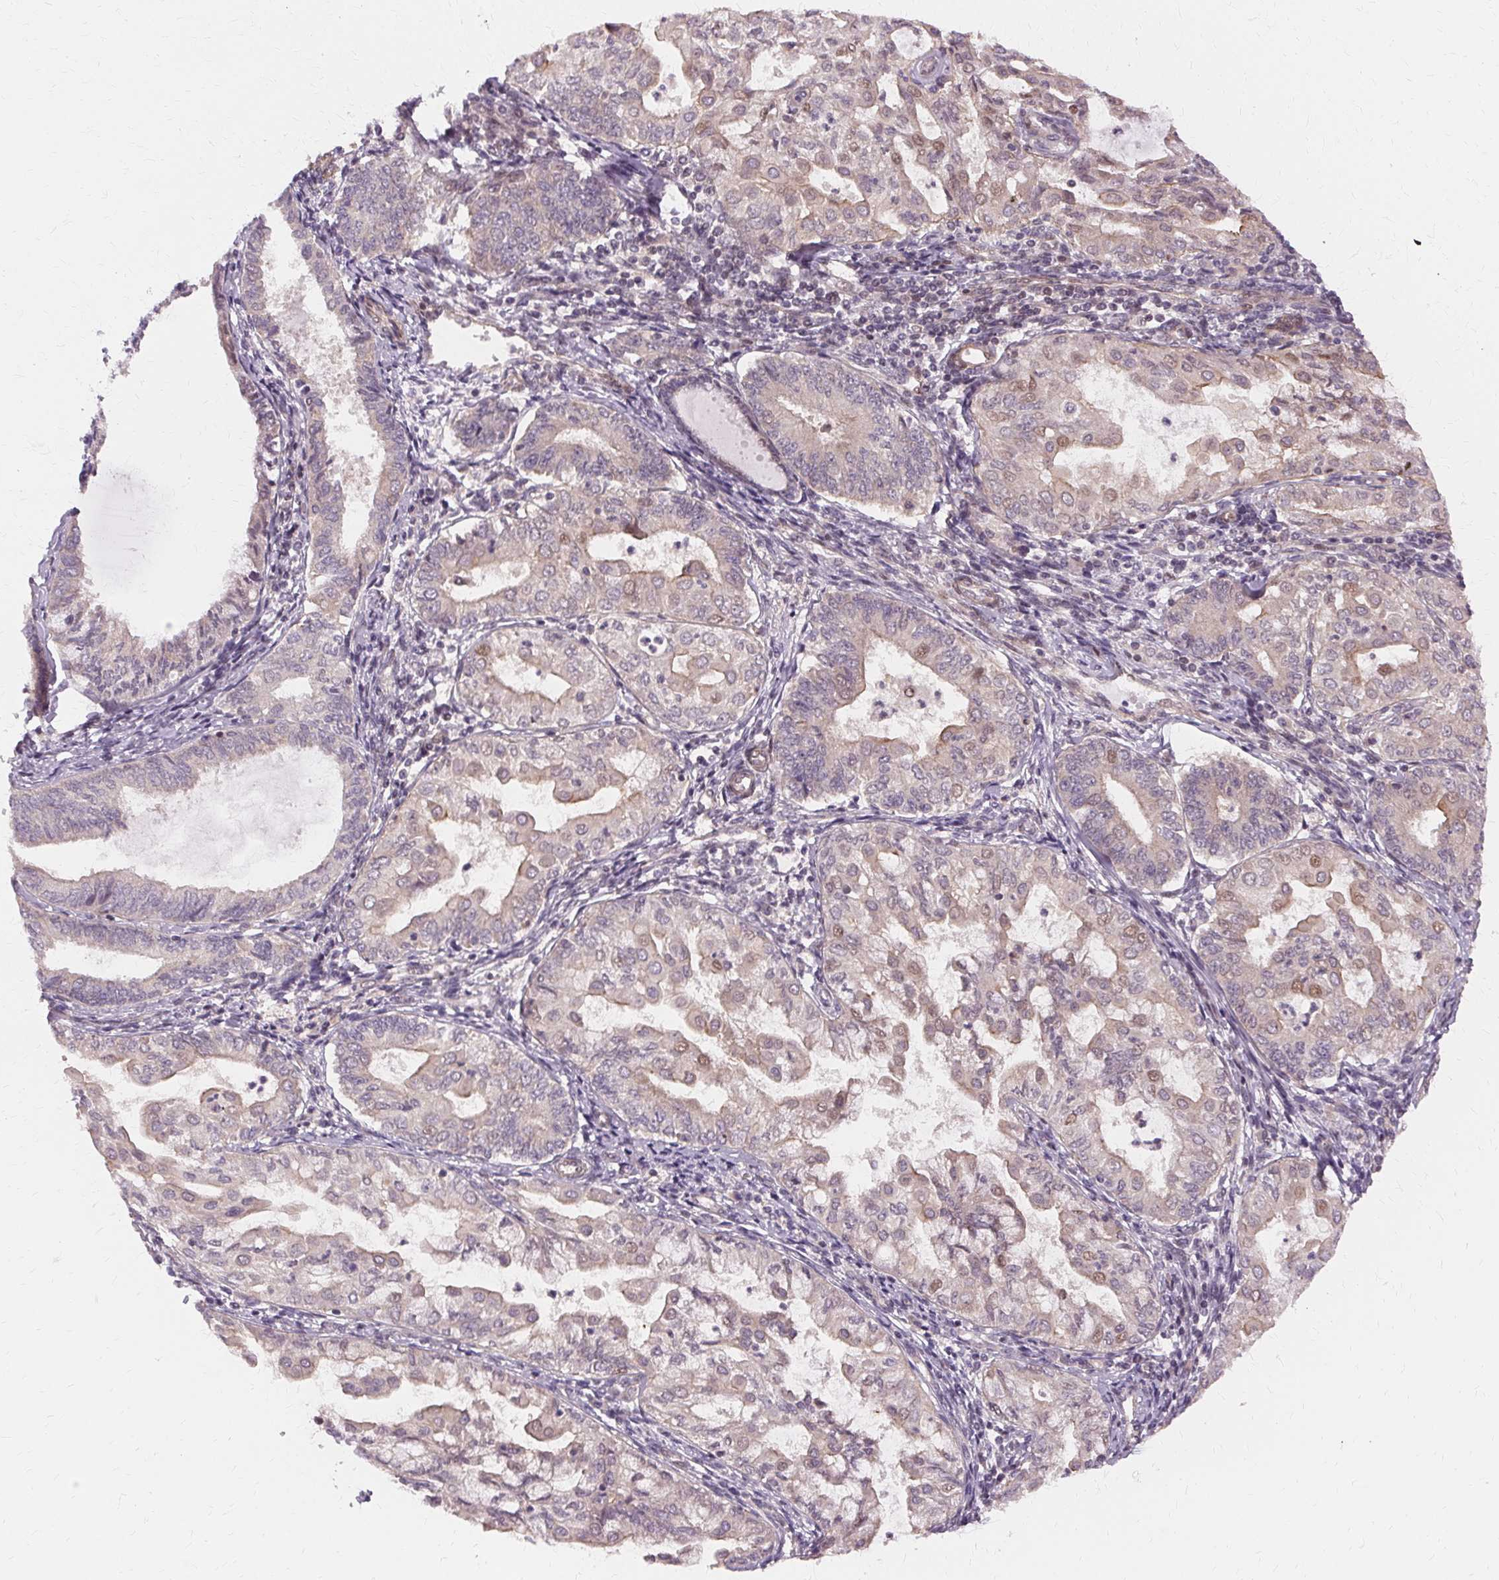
{"staining": {"intensity": "weak", "quantity": "<25%", "location": "nuclear"}, "tissue": "endometrial cancer", "cell_type": "Tumor cells", "image_type": "cancer", "snomed": [{"axis": "morphology", "description": "Adenocarcinoma, NOS"}, {"axis": "topography", "description": "Endometrium"}], "caption": "Immunohistochemistry histopathology image of adenocarcinoma (endometrial) stained for a protein (brown), which shows no positivity in tumor cells. (DAB (3,3'-diaminobenzidine) immunohistochemistry visualized using brightfield microscopy, high magnification).", "gene": "USP8", "patient": {"sex": "female", "age": 68}}